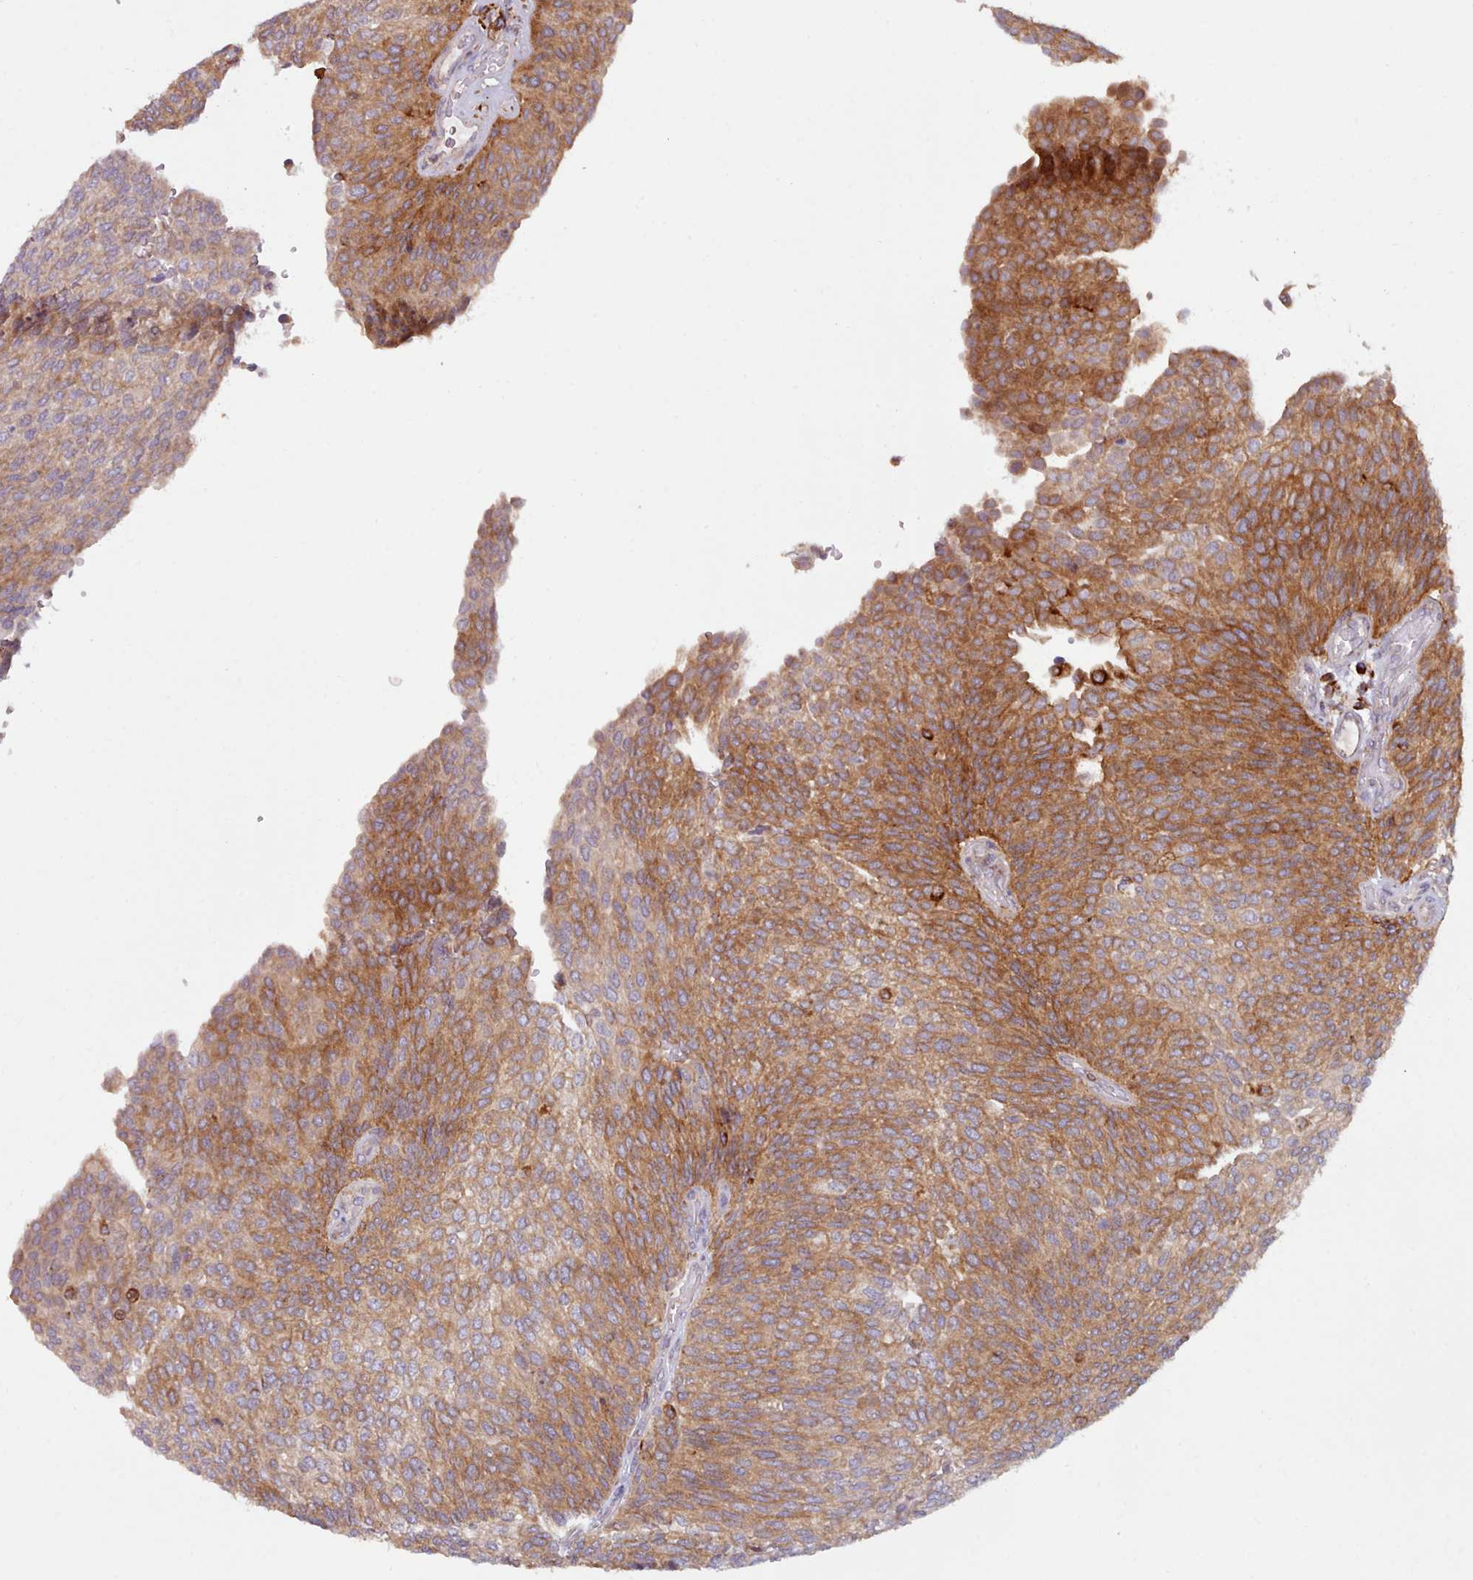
{"staining": {"intensity": "moderate", "quantity": ">75%", "location": "cytoplasmic/membranous"}, "tissue": "urothelial cancer", "cell_type": "Tumor cells", "image_type": "cancer", "snomed": [{"axis": "morphology", "description": "Urothelial carcinoma, Low grade"}, {"axis": "topography", "description": "Urinary bladder"}], "caption": "Protein expression analysis of urothelial cancer demonstrates moderate cytoplasmic/membranous expression in about >75% of tumor cells. (DAB IHC, brown staining for protein, blue staining for nuclei).", "gene": "CRYBG1", "patient": {"sex": "female", "age": 79}}